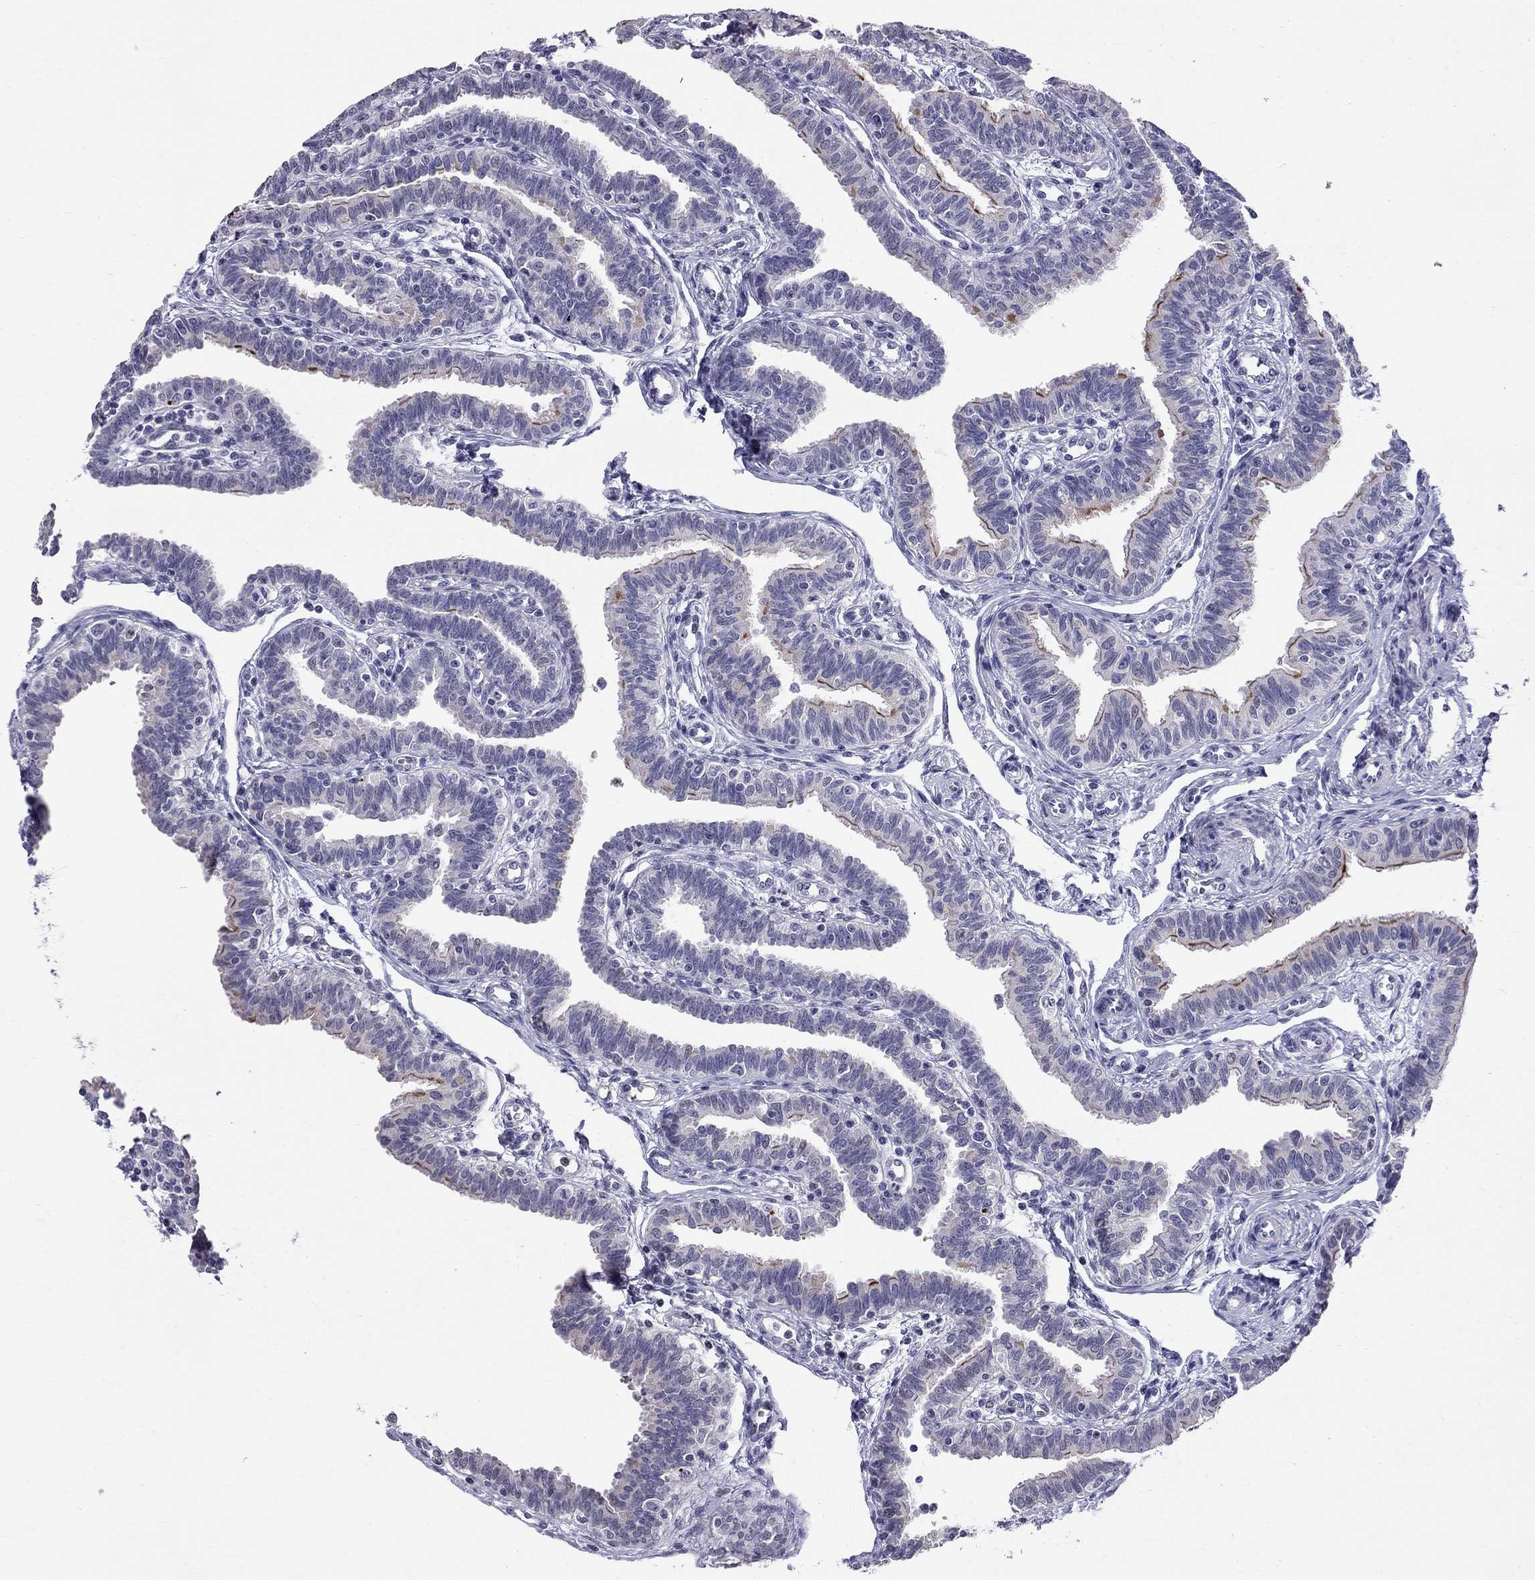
{"staining": {"intensity": "moderate", "quantity": "<25%", "location": "cytoplasmic/membranous"}, "tissue": "fallopian tube", "cell_type": "Glandular cells", "image_type": "normal", "snomed": [{"axis": "morphology", "description": "Normal tissue, NOS"}, {"axis": "topography", "description": "Fallopian tube"}], "caption": "Protein staining by immunohistochemistry (IHC) exhibits moderate cytoplasmic/membranous expression in about <25% of glandular cells in normal fallopian tube. The protein is shown in brown color, while the nuclei are stained blue.", "gene": "MUC15", "patient": {"sex": "female", "age": 36}}